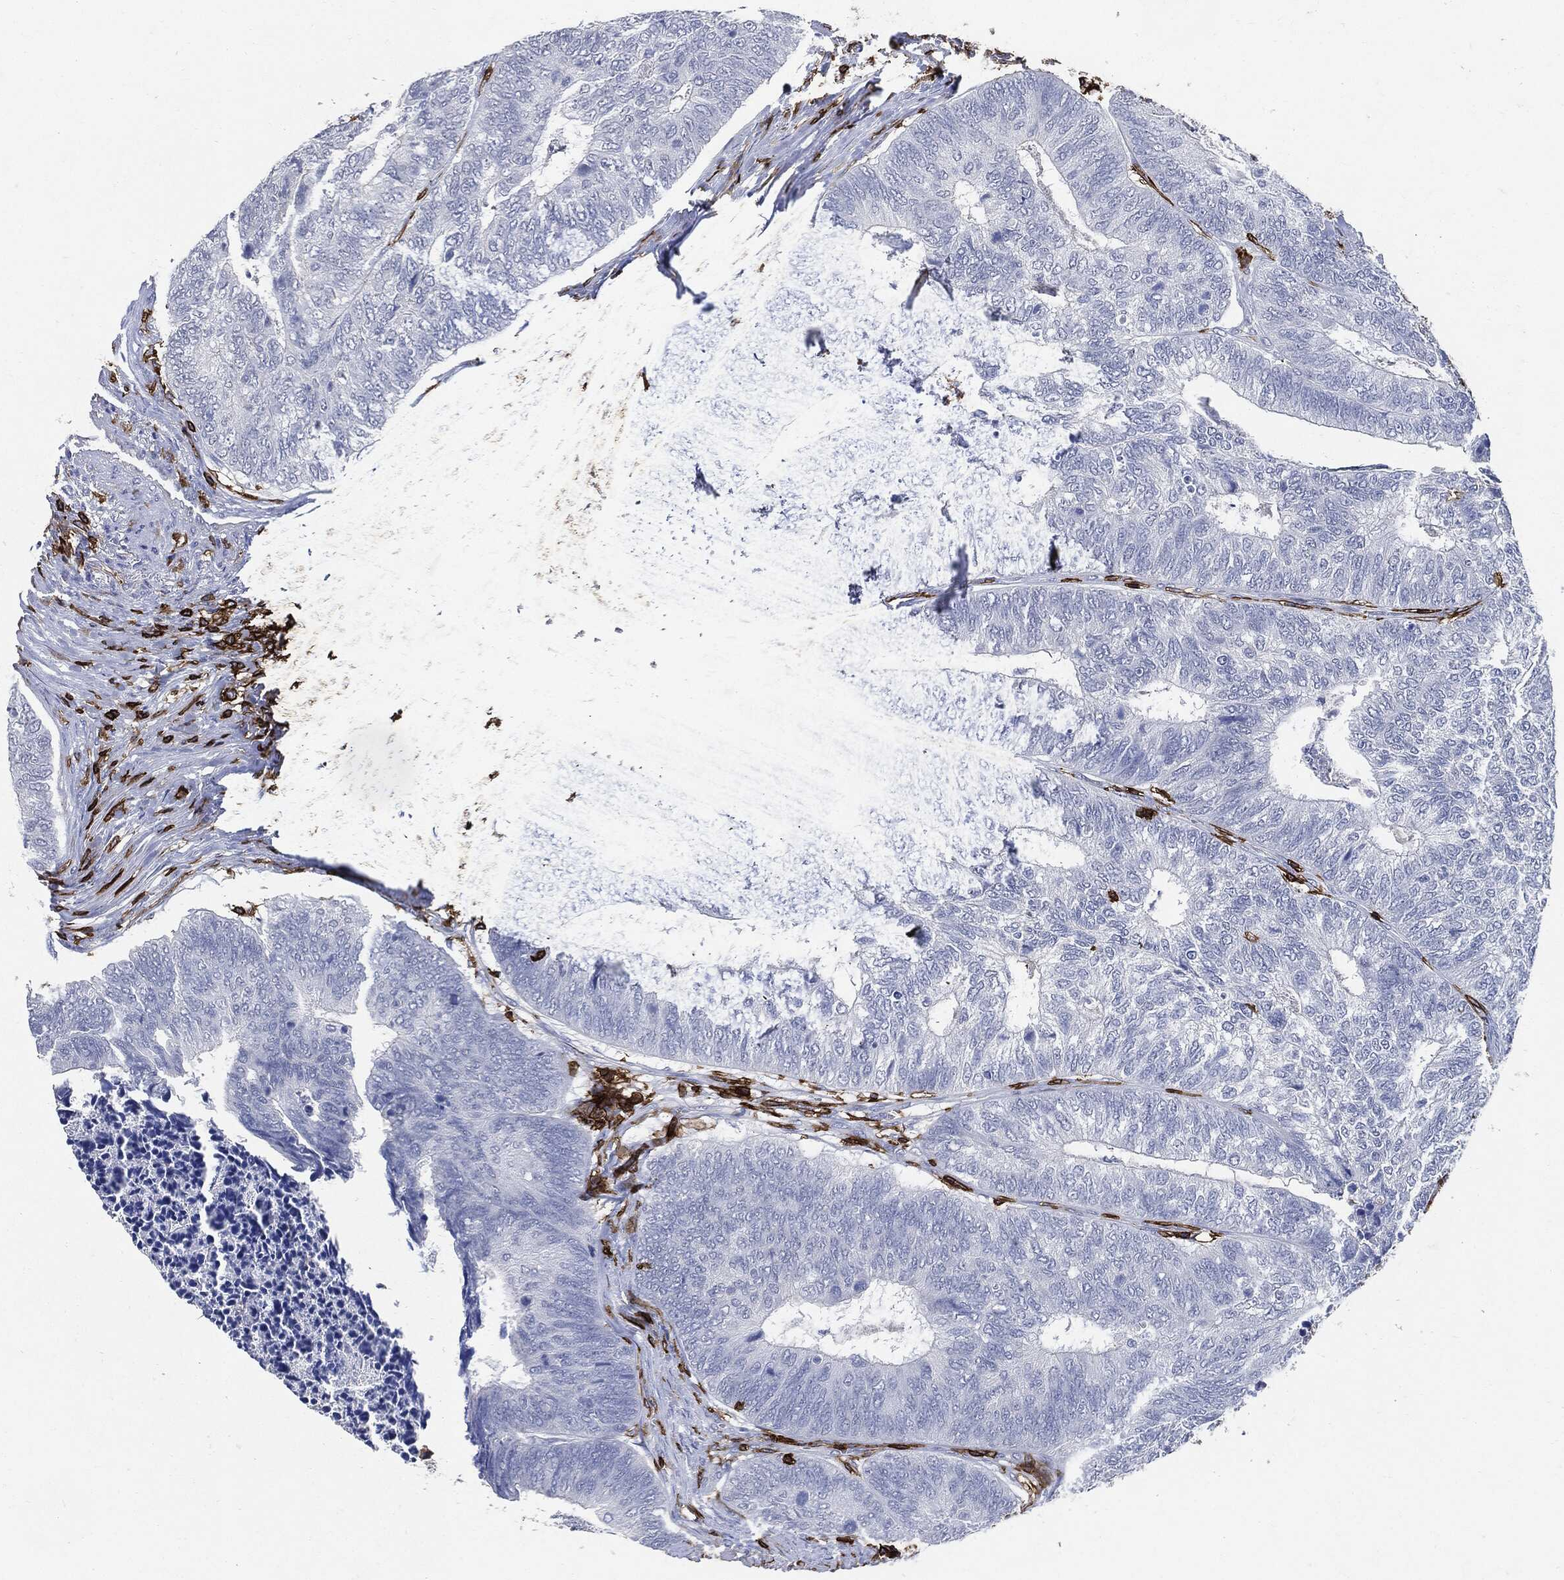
{"staining": {"intensity": "negative", "quantity": "none", "location": "none"}, "tissue": "colorectal cancer", "cell_type": "Tumor cells", "image_type": "cancer", "snomed": [{"axis": "morphology", "description": "Adenocarcinoma, NOS"}, {"axis": "topography", "description": "Colon"}], "caption": "There is no significant expression in tumor cells of colorectal cancer.", "gene": "PTPRC", "patient": {"sex": "female", "age": 67}}